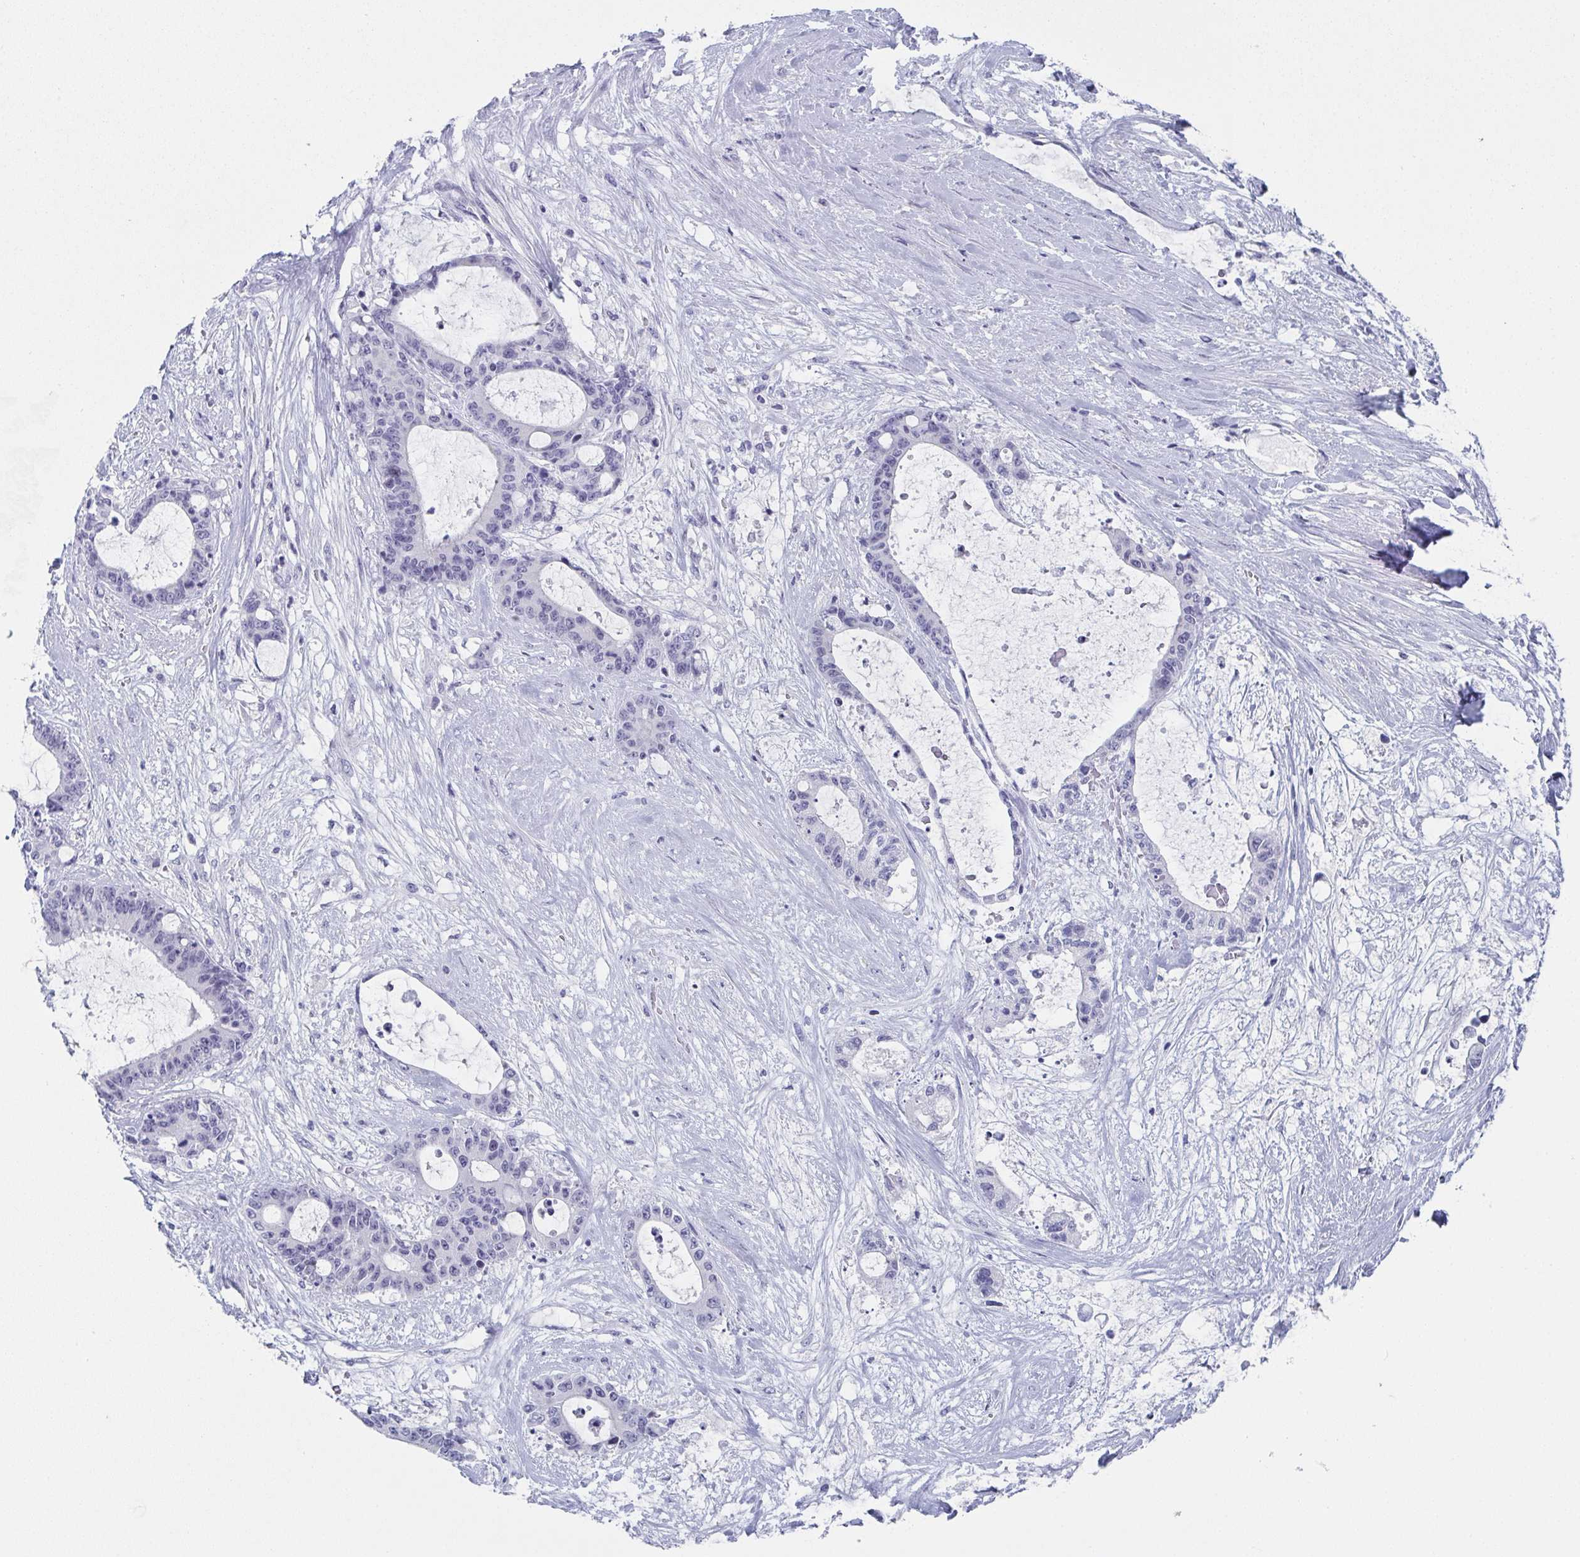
{"staining": {"intensity": "negative", "quantity": "none", "location": "none"}, "tissue": "liver cancer", "cell_type": "Tumor cells", "image_type": "cancer", "snomed": [{"axis": "morphology", "description": "Normal tissue, NOS"}, {"axis": "morphology", "description": "Cholangiocarcinoma"}, {"axis": "topography", "description": "Liver"}, {"axis": "topography", "description": "Peripheral nerve tissue"}], "caption": "An immunohistochemistry photomicrograph of liver cancer (cholangiocarcinoma) is shown. There is no staining in tumor cells of liver cancer (cholangiocarcinoma).", "gene": "DYDC2", "patient": {"sex": "female", "age": 73}}